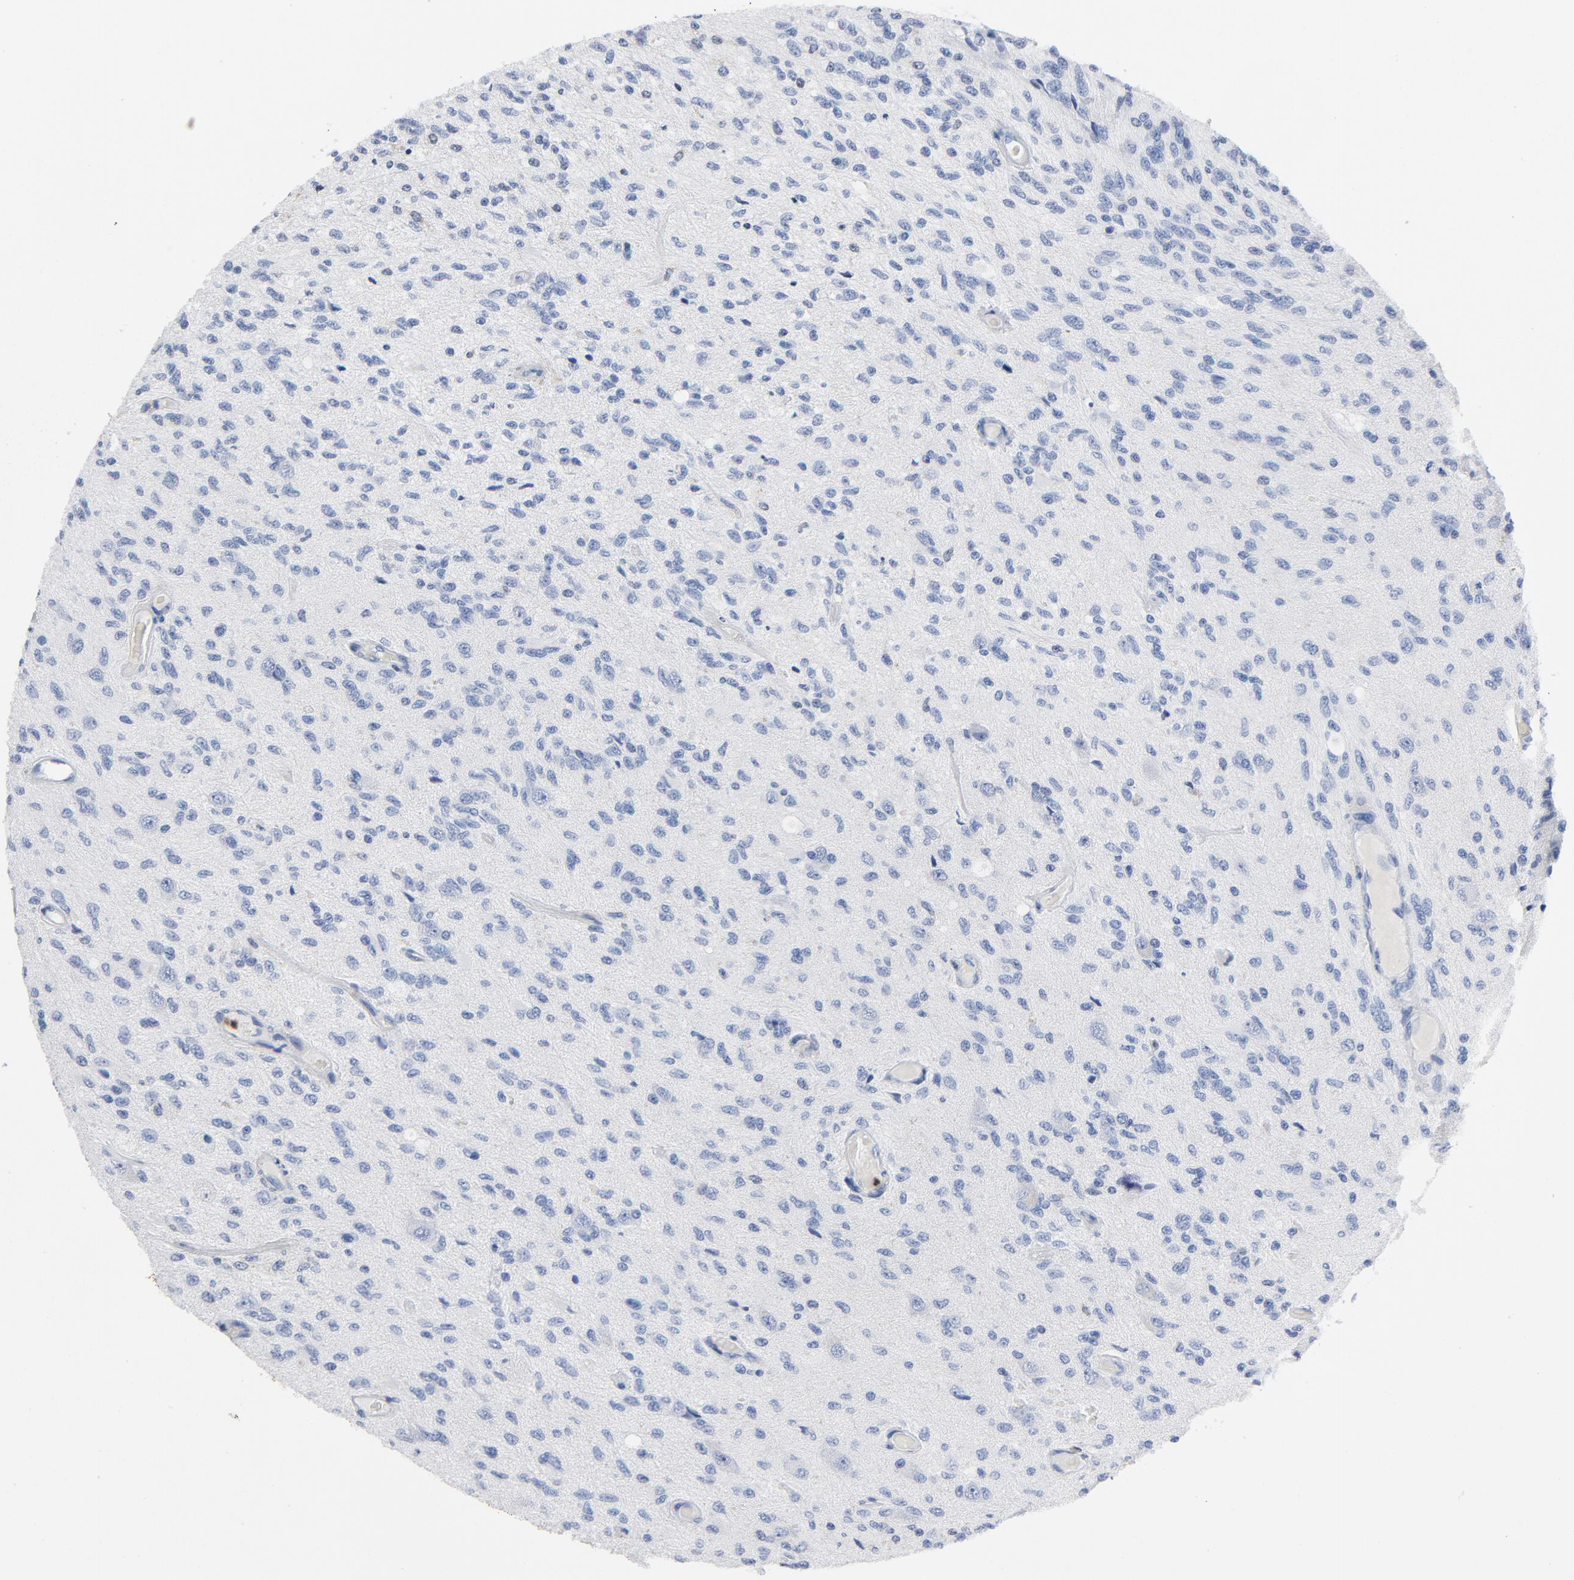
{"staining": {"intensity": "negative", "quantity": "none", "location": "none"}, "tissue": "glioma", "cell_type": "Tumor cells", "image_type": "cancer", "snomed": [{"axis": "morphology", "description": "Normal tissue, NOS"}, {"axis": "morphology", "description": "Glioma, malignant, High grade"}, {"axis": "topography", "description": "Cerebral cortex"}], "caption": "Immunohistochemical staining of malignant high-grade glioma reveals no significant staining in tumor cells.", "gene": "NCF1", "patient": {"sex": "male", "age": 77}}